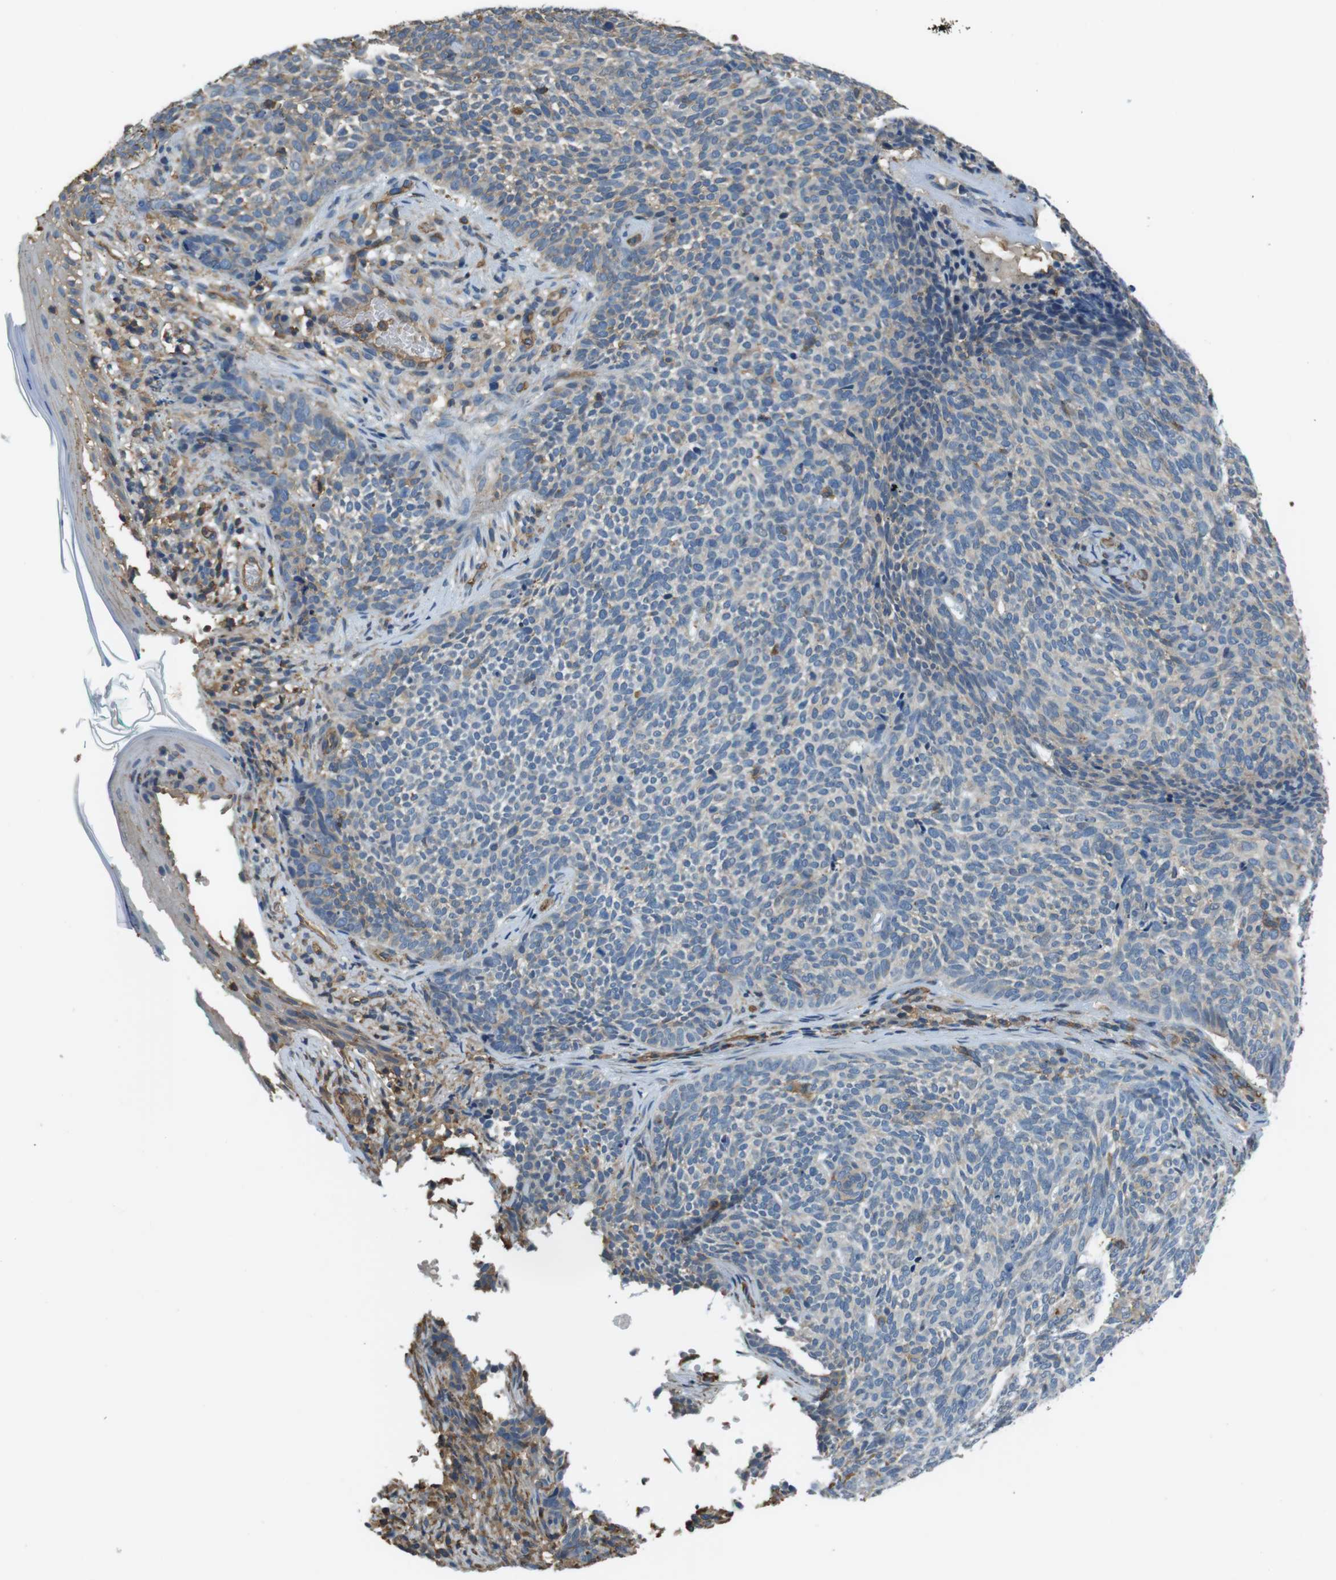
{"staining": {"intensity": "weak", "quantity": "25%-75%", "location": "cytoplasmic/membranous"}, "tissue": "skin cancer", "cell_type": "Tumor cells", "image_type": "cancer", "snomed": [{"axis": "morphology", "description": "Basal cell carcinoma"}, {"axis": "topography", "description": "Skin"}], "caption": "Immunohistochemistry (IHC) staining of skin cancer (basal cell carcinoma), which demonstrates low levels of weak cytoplasmic/membranous staining in approximately 25%-75% of tumor cells indicating weak cytoplasmic/membranous protein expression. The staining was performed using DAB (3,3'-diaminobenzidine) (brown) for protein detection and nuclei were counterstained in hematoxylin (blue).", "gene": "FCAR", "patient": {"sex": "female", "age": 84}}